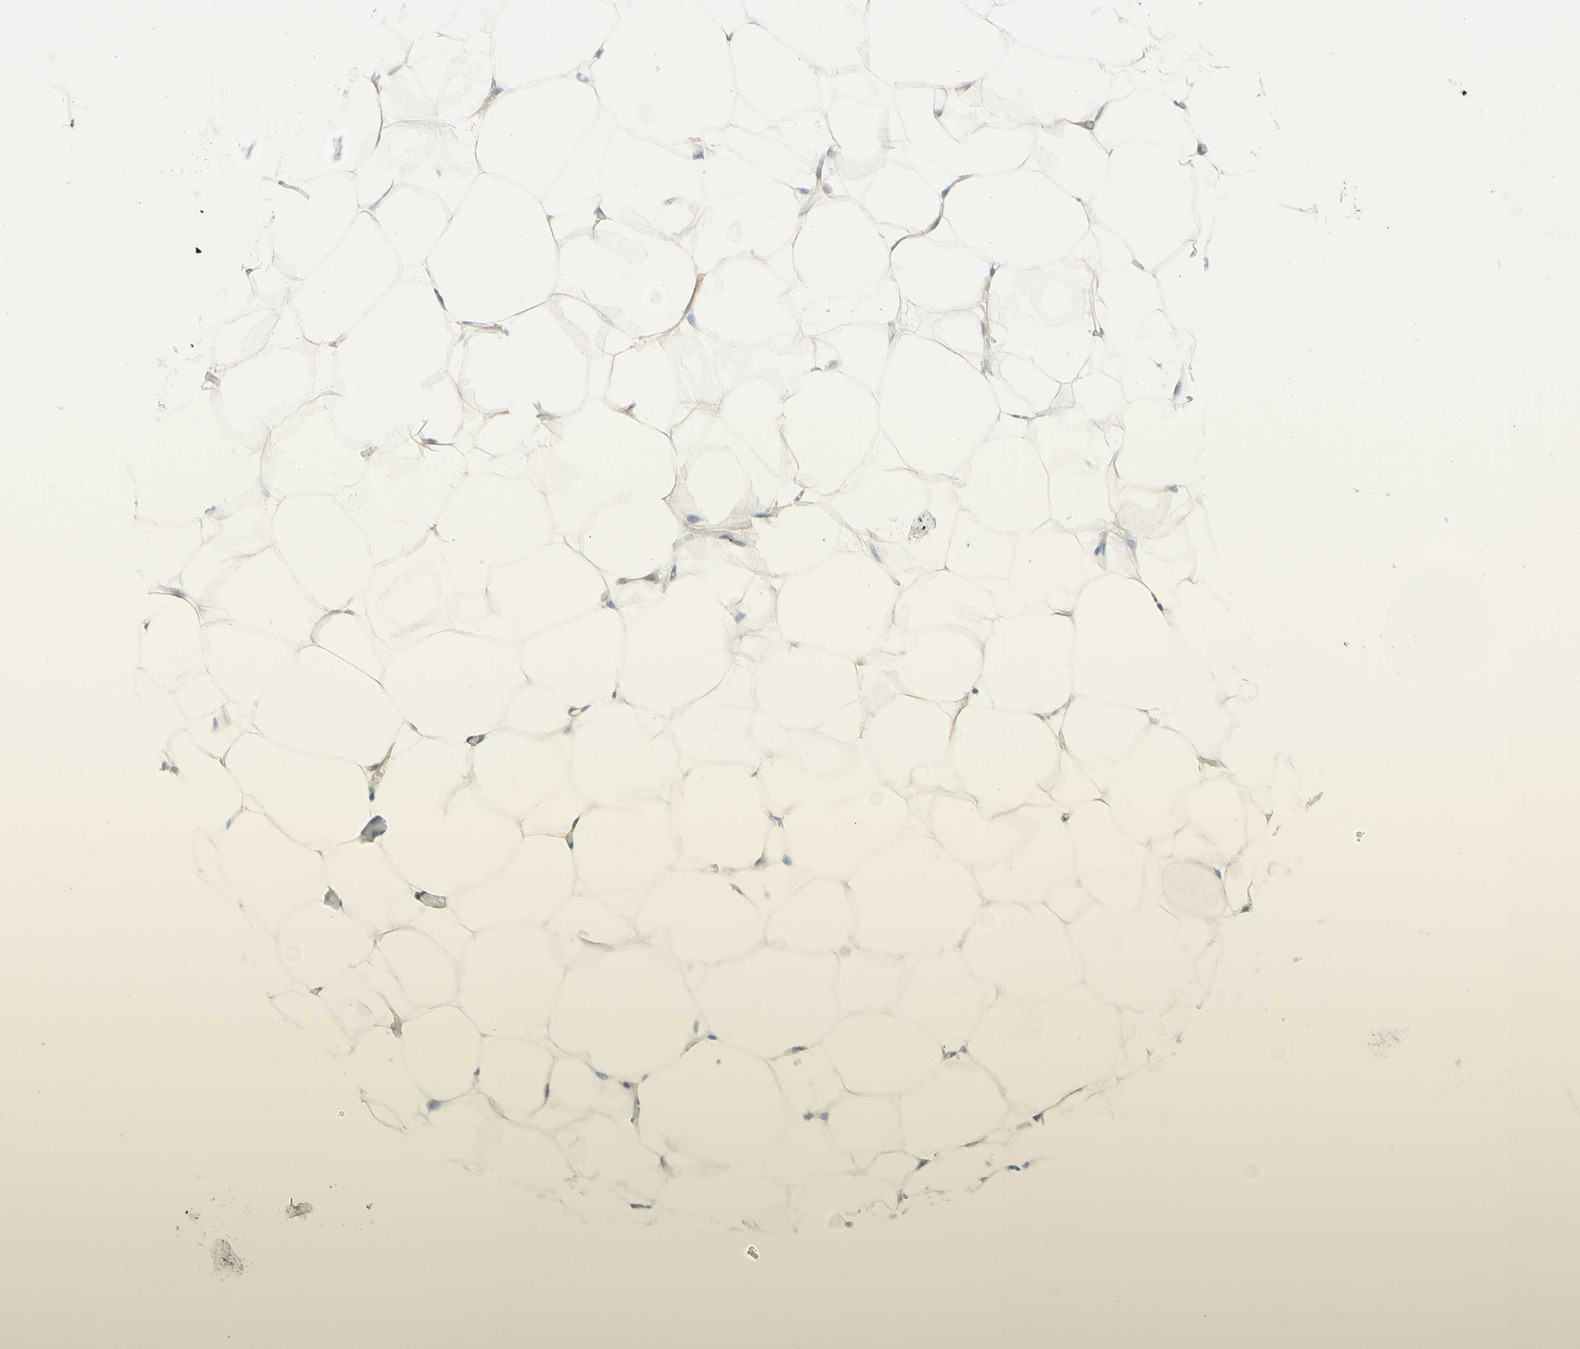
{"staining": {"intensity": "weak", "quantity": "25%-75%", "location": "cytoplasmic/membranous"}, "tissue": "adipose tissue", "cell_type": "Adipocytes", "image_type": "normal", "snomed": [{"axis": "morphology", "description": "Normal tissue, NOS"}, {"axis": "topography", "description": "Breast"}, {"axis": "topography", "description": "Adipose tissue"}], "caption": "A brown stain highlights weak cytoplasmic/membranous expression of a protein in adipocytes of unremarkable human adipose tissue. The protein of interest is shown in brown color, while the nuclei are stained blue.", "gene": "UPK3B", "patient": {"sex": "female", "age": 25}}